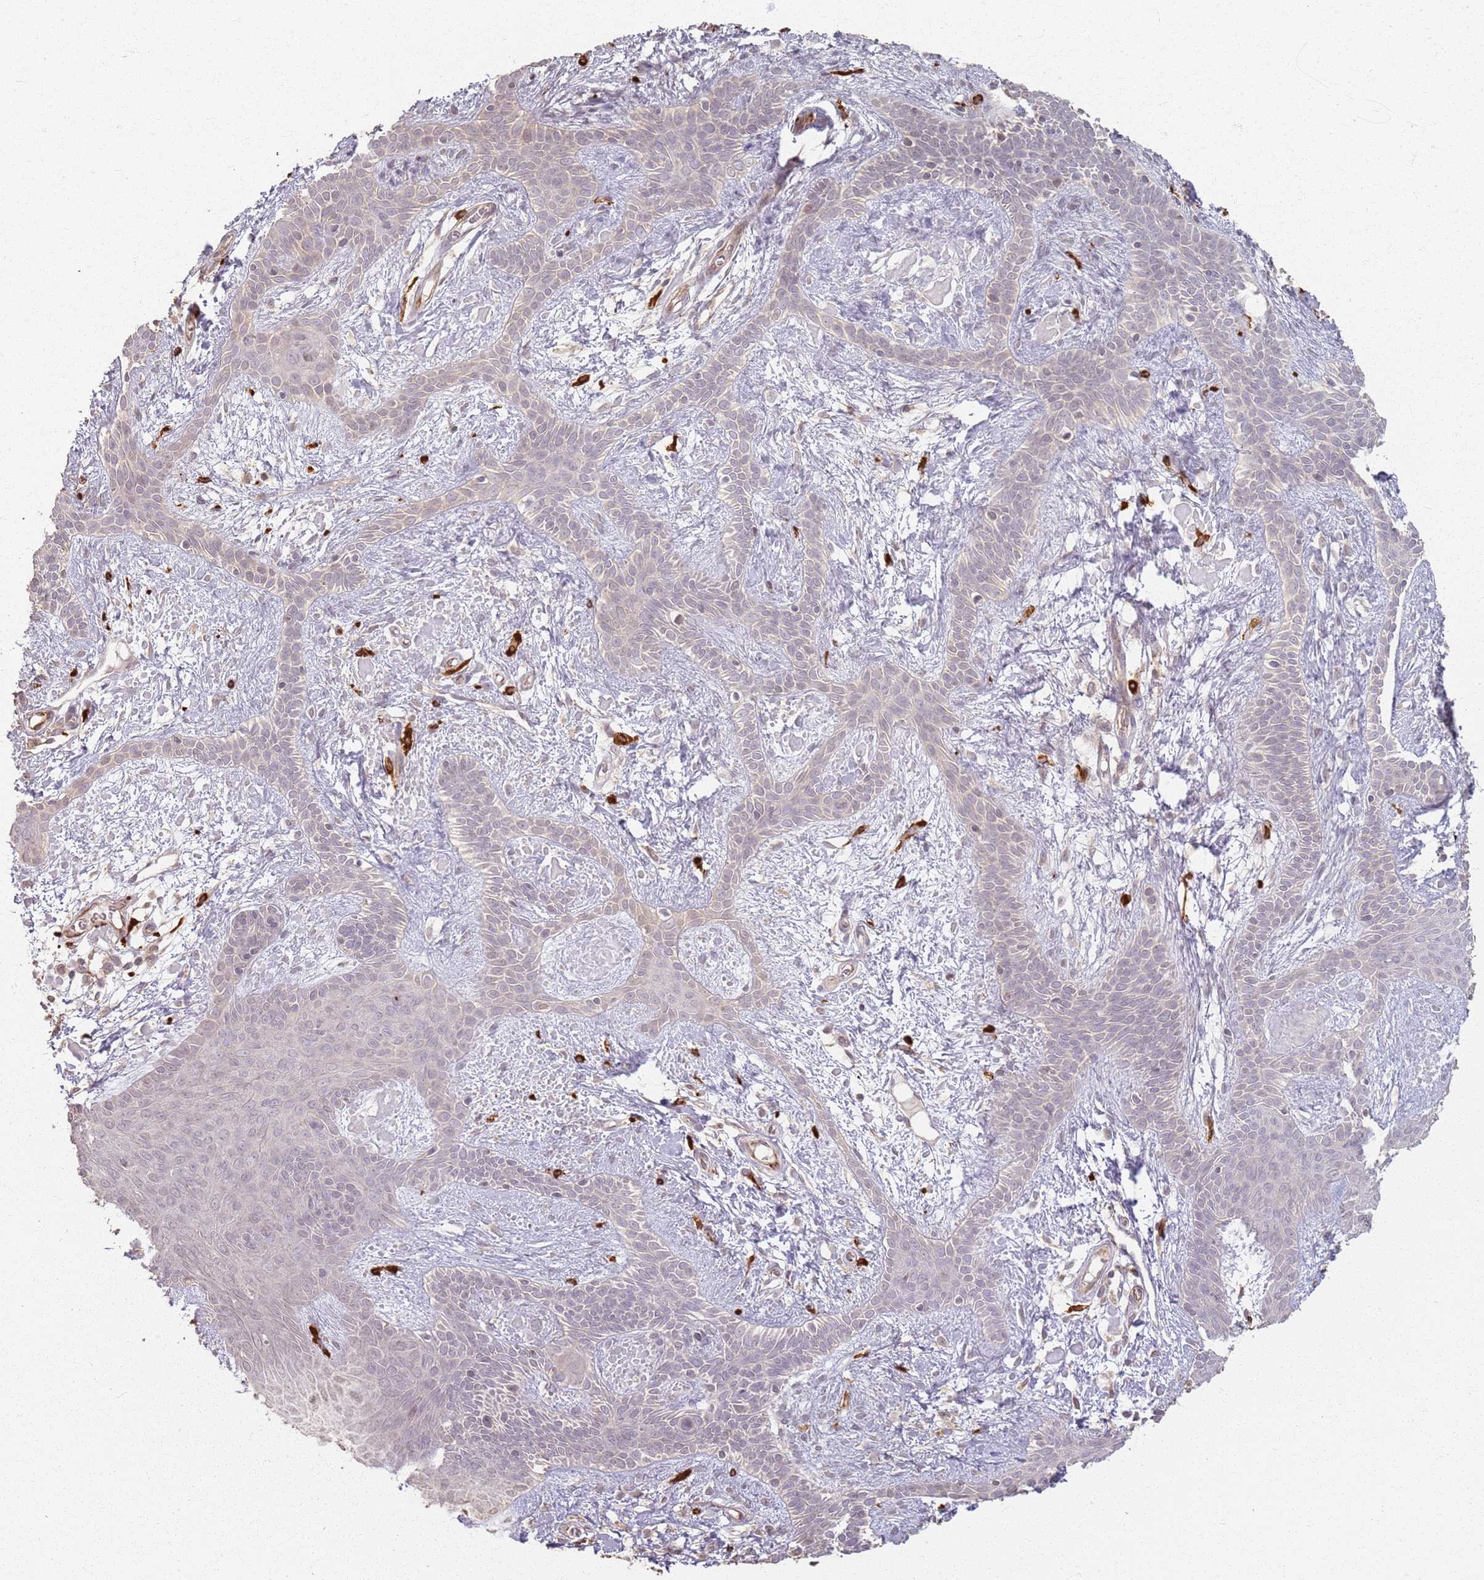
{"staining": {"intensity": "negative", "quantity": "none", "location": "none"}, "tissue": "skin cancer", "cell_type": "Tumor cells", "image_type": "cancer", "snomed": [{"axis": "morphology", "description": "Basal cell carcinoma"}, {"axis": "topography", "description": "Skin"}], "caption": "This is an immunohistochemistry micrograph of human skin cancer. There is no positivity in tumor cells.", "gene": "CCDC168", "patient": {"sex": "male", "age": 78}}